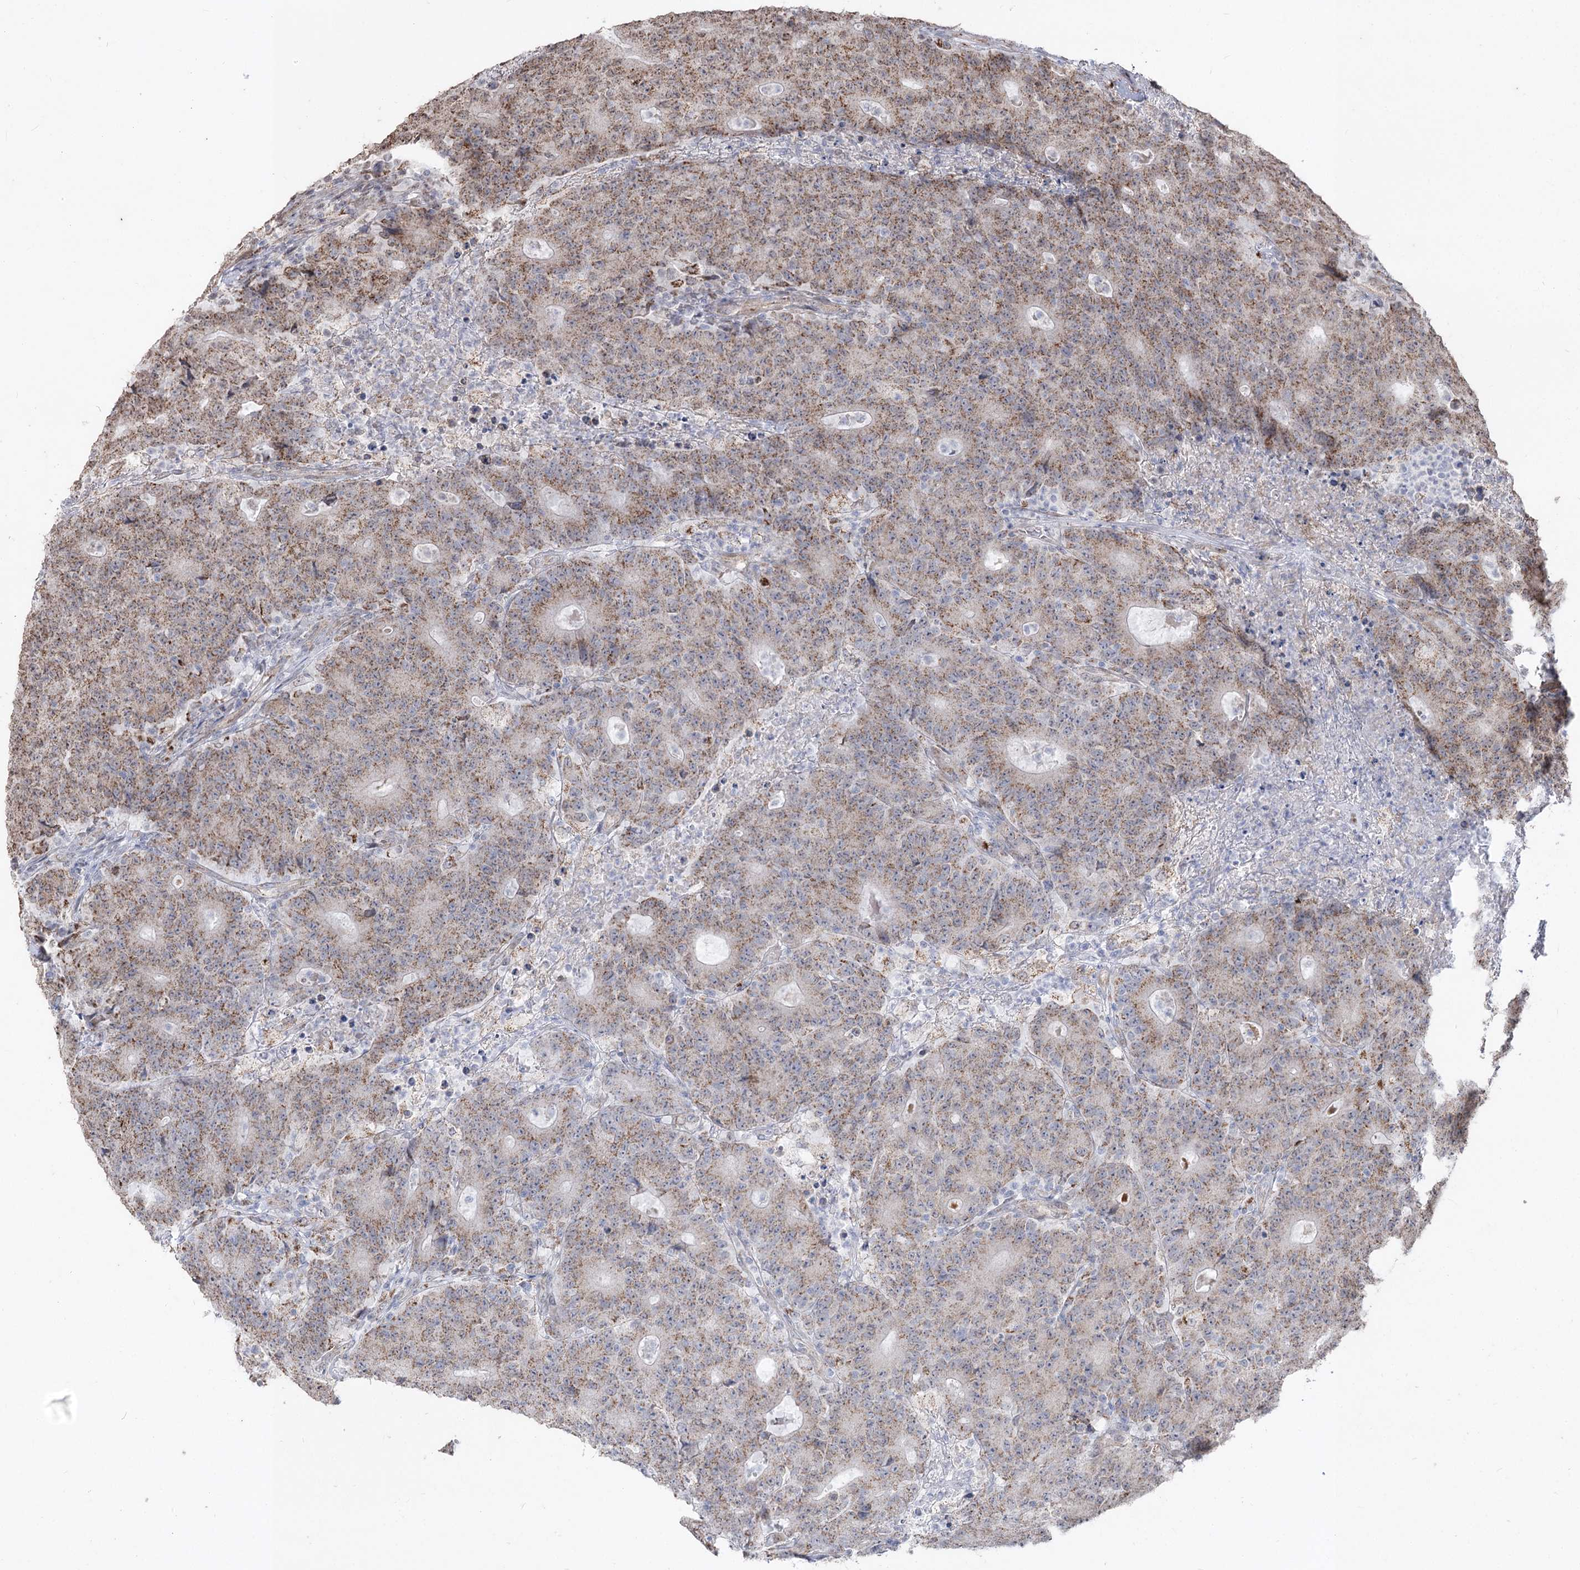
{"staining": {"intensity": "moderate", "quantity": ">75%", "location": "cytoplasmic/membranous"}, "tissue": "colorectal cancer", "cell_type": "Tumor cells", "image_type": "cancer", "snomed": [{"axis": "morphology", "description": "Adenocarcinoma, NOS"}, {"axis": "topography", "description": "Colon"}], "caption": "A brown stain shows moderate cytoplasmic/membranous staining of a protein in human colorectal cancer tumor cells.", "gene": "ZSCAN23", "patient": {"sex": "female", "age": 75}}